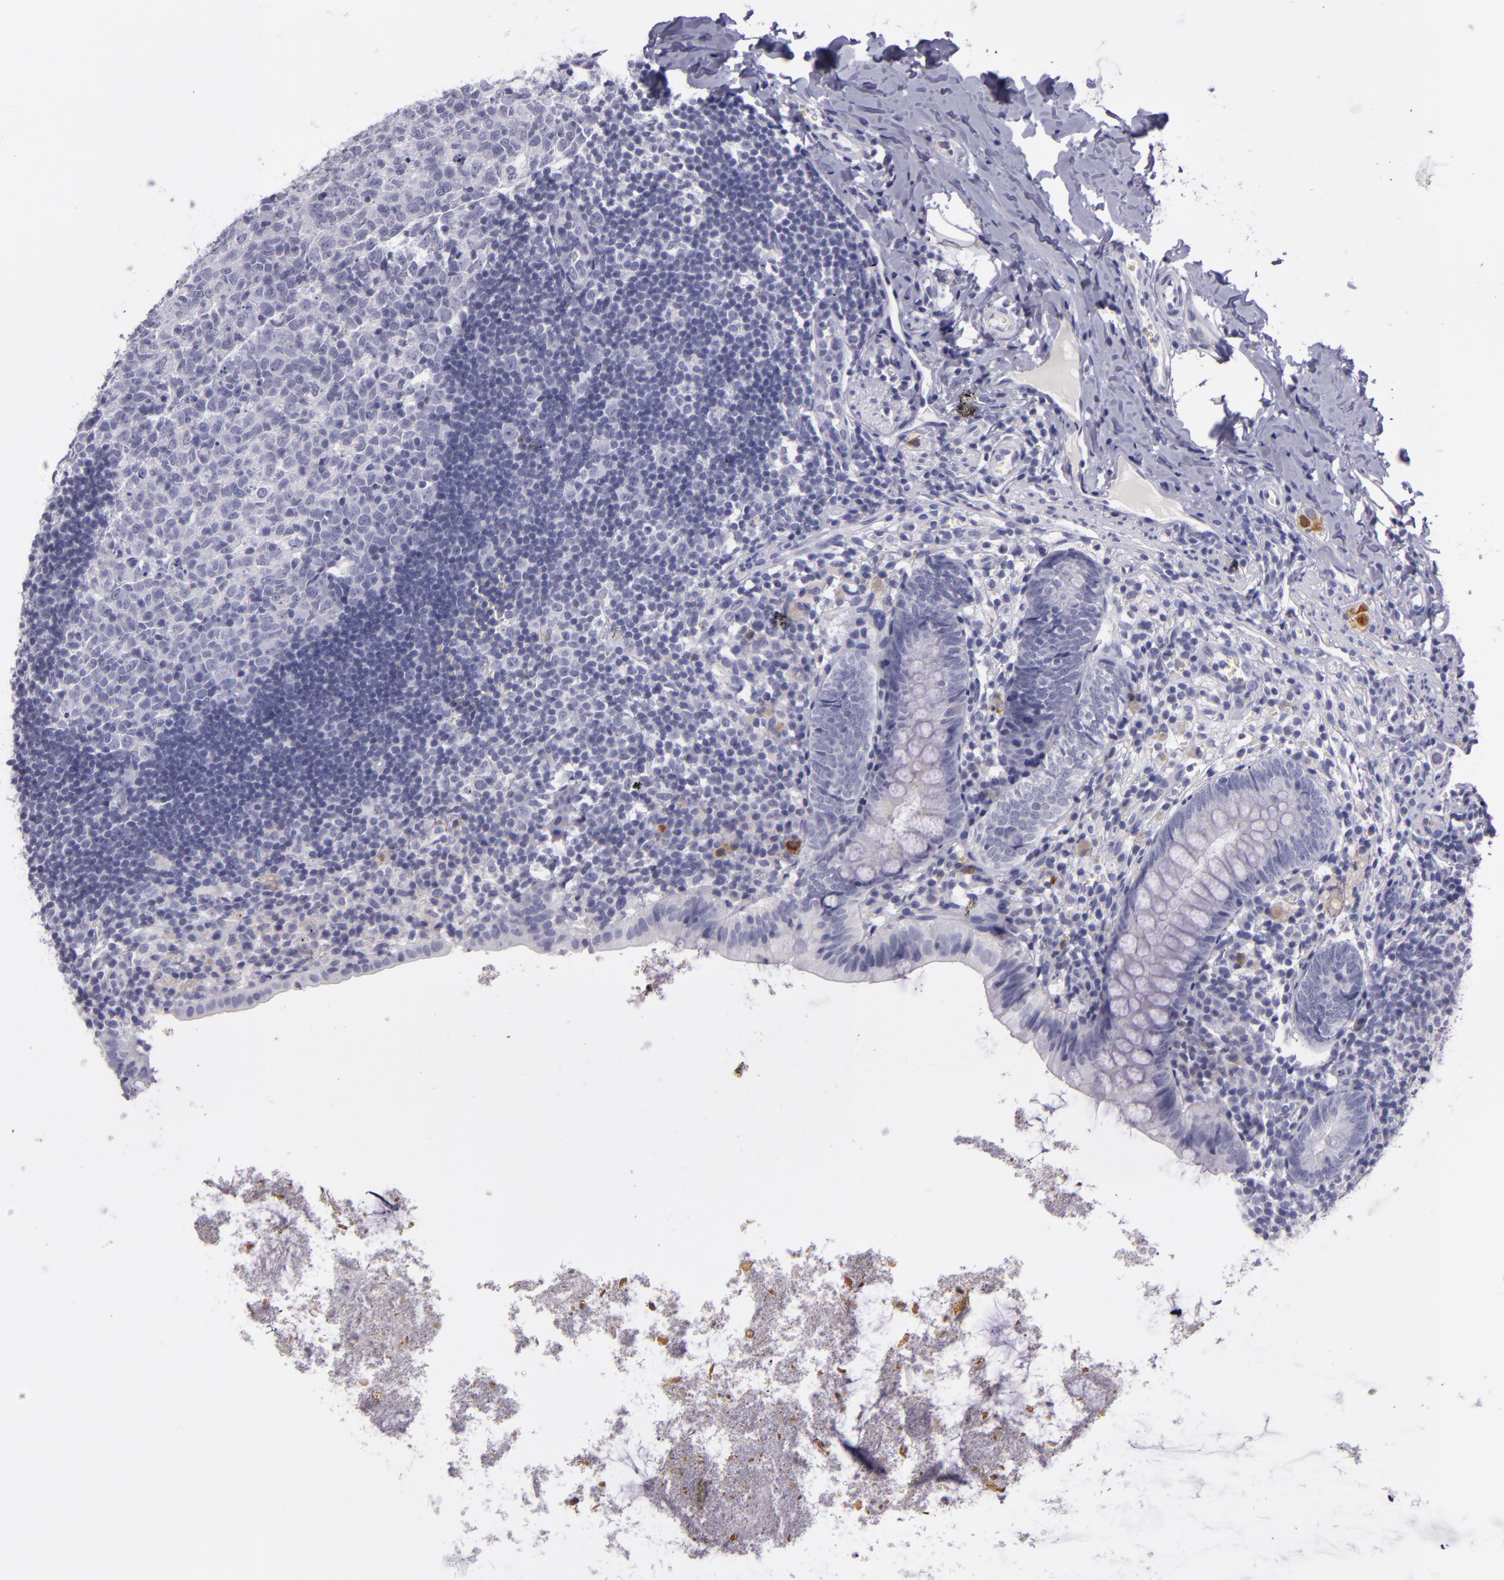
{"staining": {"intensity": "negative", "quantity": "none", "location": "none"}, "tissue": "appendix", "cell_type": "Glandular cells", "image_type": "normal", "snomed": [{"axis": "morphology", "description": "Normal tissue, NOS"}, {"axis": "topography", "description": "Appendix"}], "caption": "This is an immunohistochemistry (IHC) photomicrograph of unremarkable appendix. There is no positivity in glandular cells.", "gene": "INA", "patient": {"sex": "female", "age": 9}}